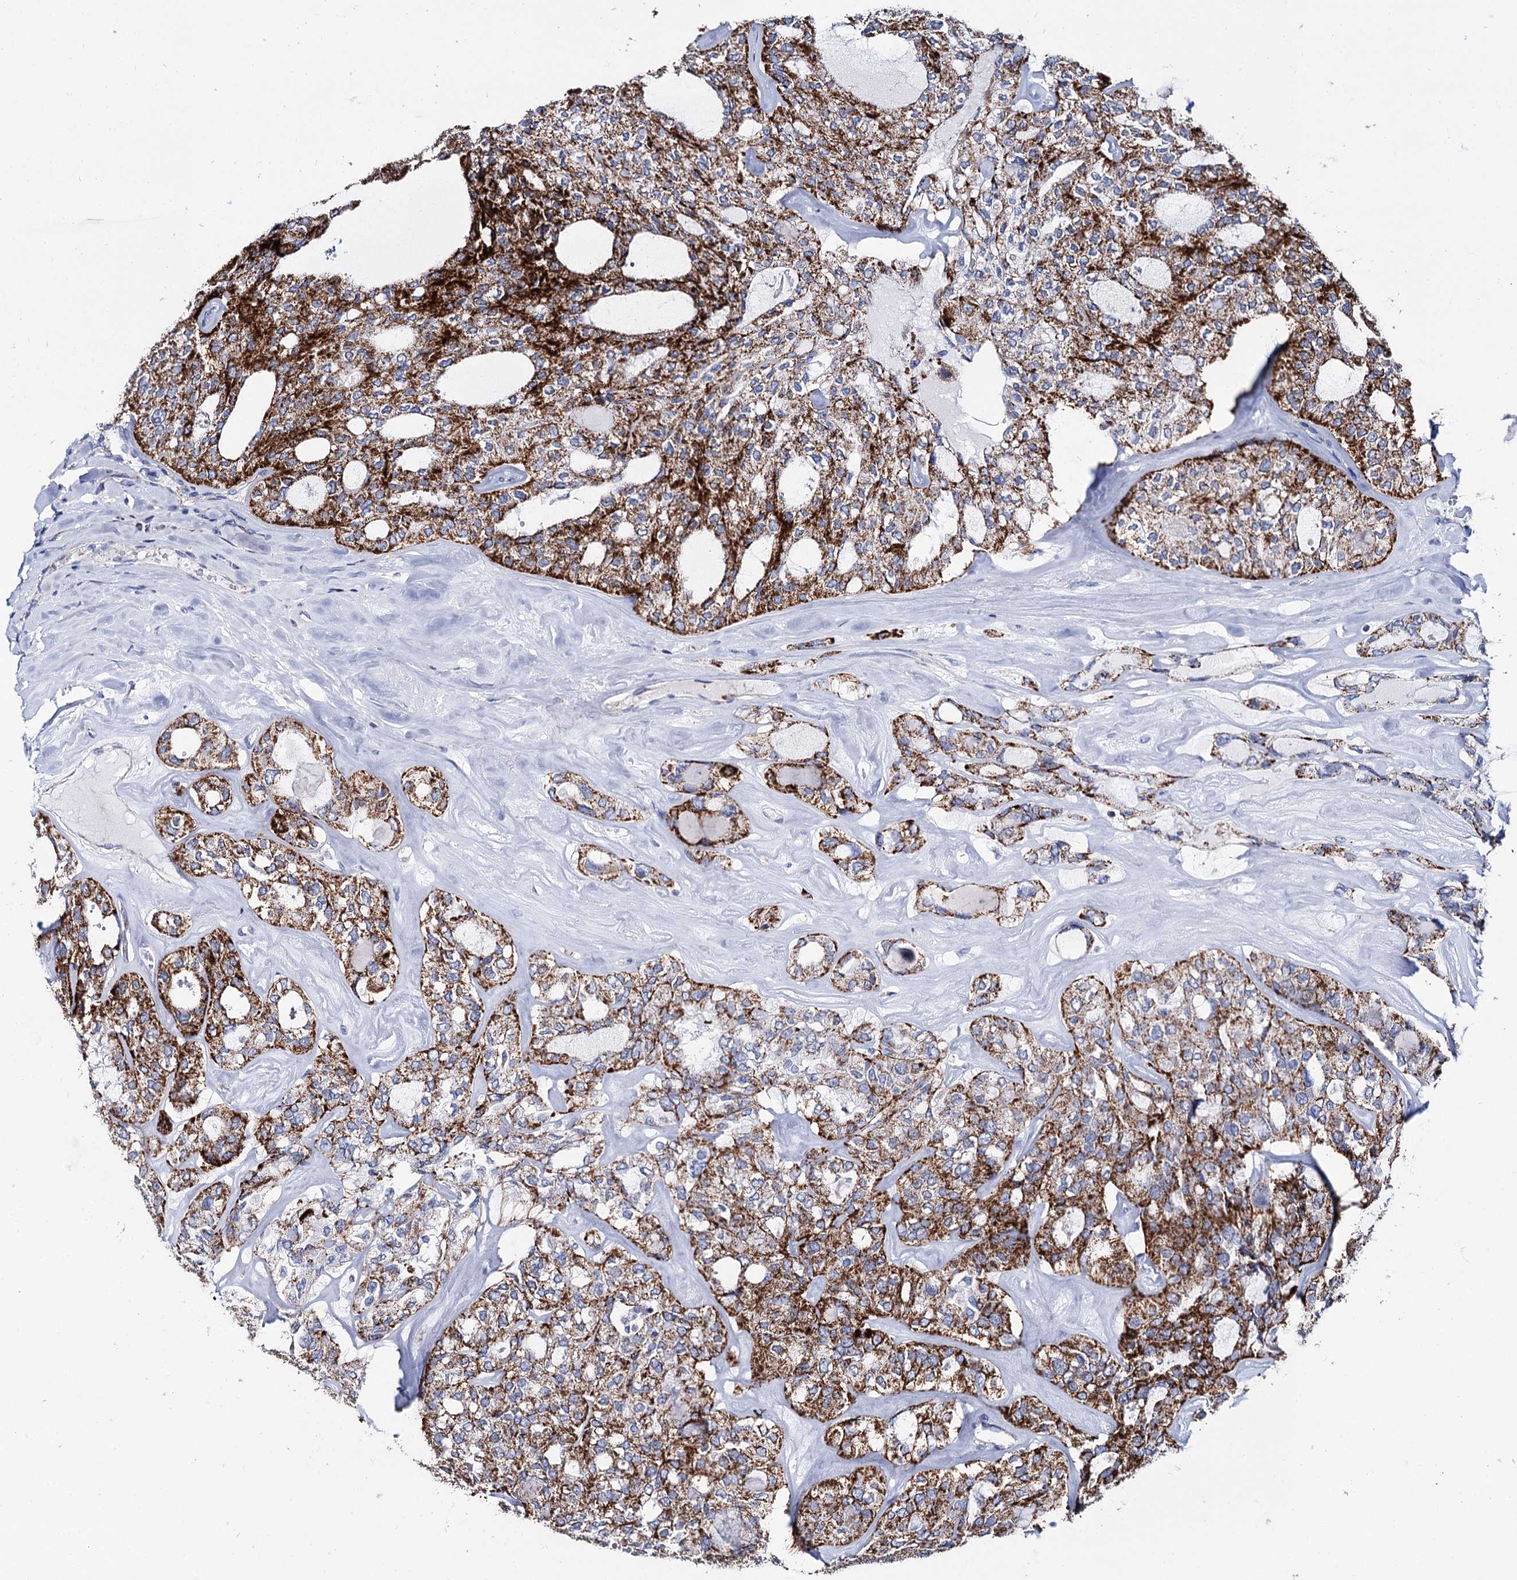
{"staining": {"intensity": "strong", "quantity": ">75%", "location": "cytoplasmic/membranous"}, "tissue": "thyroid cancer", "cell_type": "Tumor cells", "image_type": "cancer", "snomed": [{"axis": "morphology", "description": "Follicular adenoma carcinoma, NOS"}, {"axis": "topography", "description": "Thyroid gland"}], "caption": "IHC histopathology image of neoplastic tissue: thyroid follicular adenoma carcinoma stained using IHC displays high levels of strong protein expression localized specifically in the cytoplasmic/membranous of tumor cells, appearing as a cytoplasmic/membranous brown color.", "gene": "UBASH3B", "patient": {"sex": "male", "age": 75}}